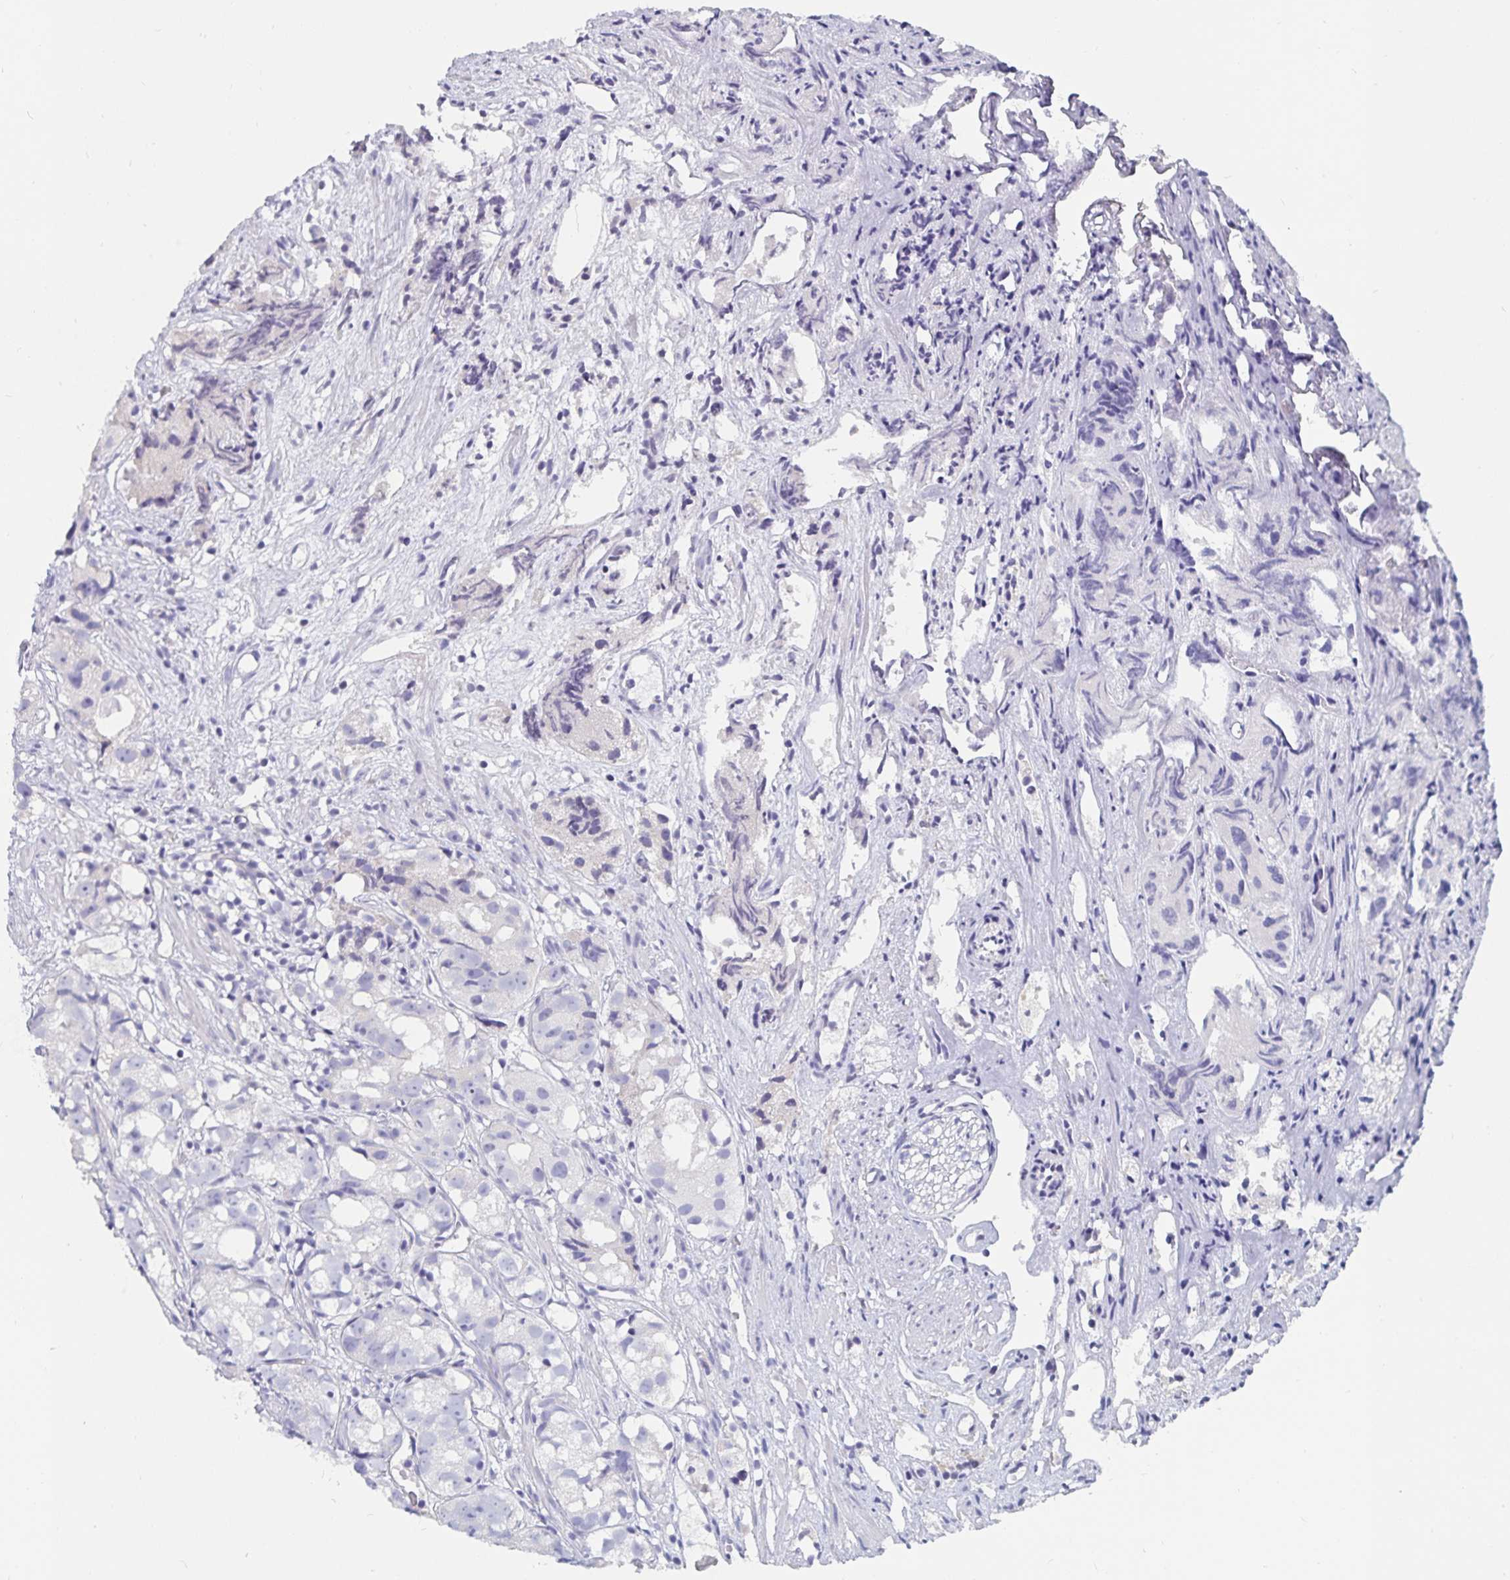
{"staining": {"intensity": "negative", "quantity": "none", "location": "none"}, "tissue": "prostate cancer", "cell_type": "Tumor cells", "image_type": "cancer", "snomed": [{"axis": "morphology", "description": "Adenocarcinoma, High grade"}, {"axis": "topography", "description": "Prostate"}], "caption": "A photomicrograph of prostate cancer stained for a protein exhibits no brown staining in tumor cells. Brightfield microscopy of IHC stained with DAB (3,3'-diaminobenzidine) (brown) and hematoxylin (blue), captured at high magnification.", "gene": "CFAP69", "patient": {"sex": "male", "age": 68}}